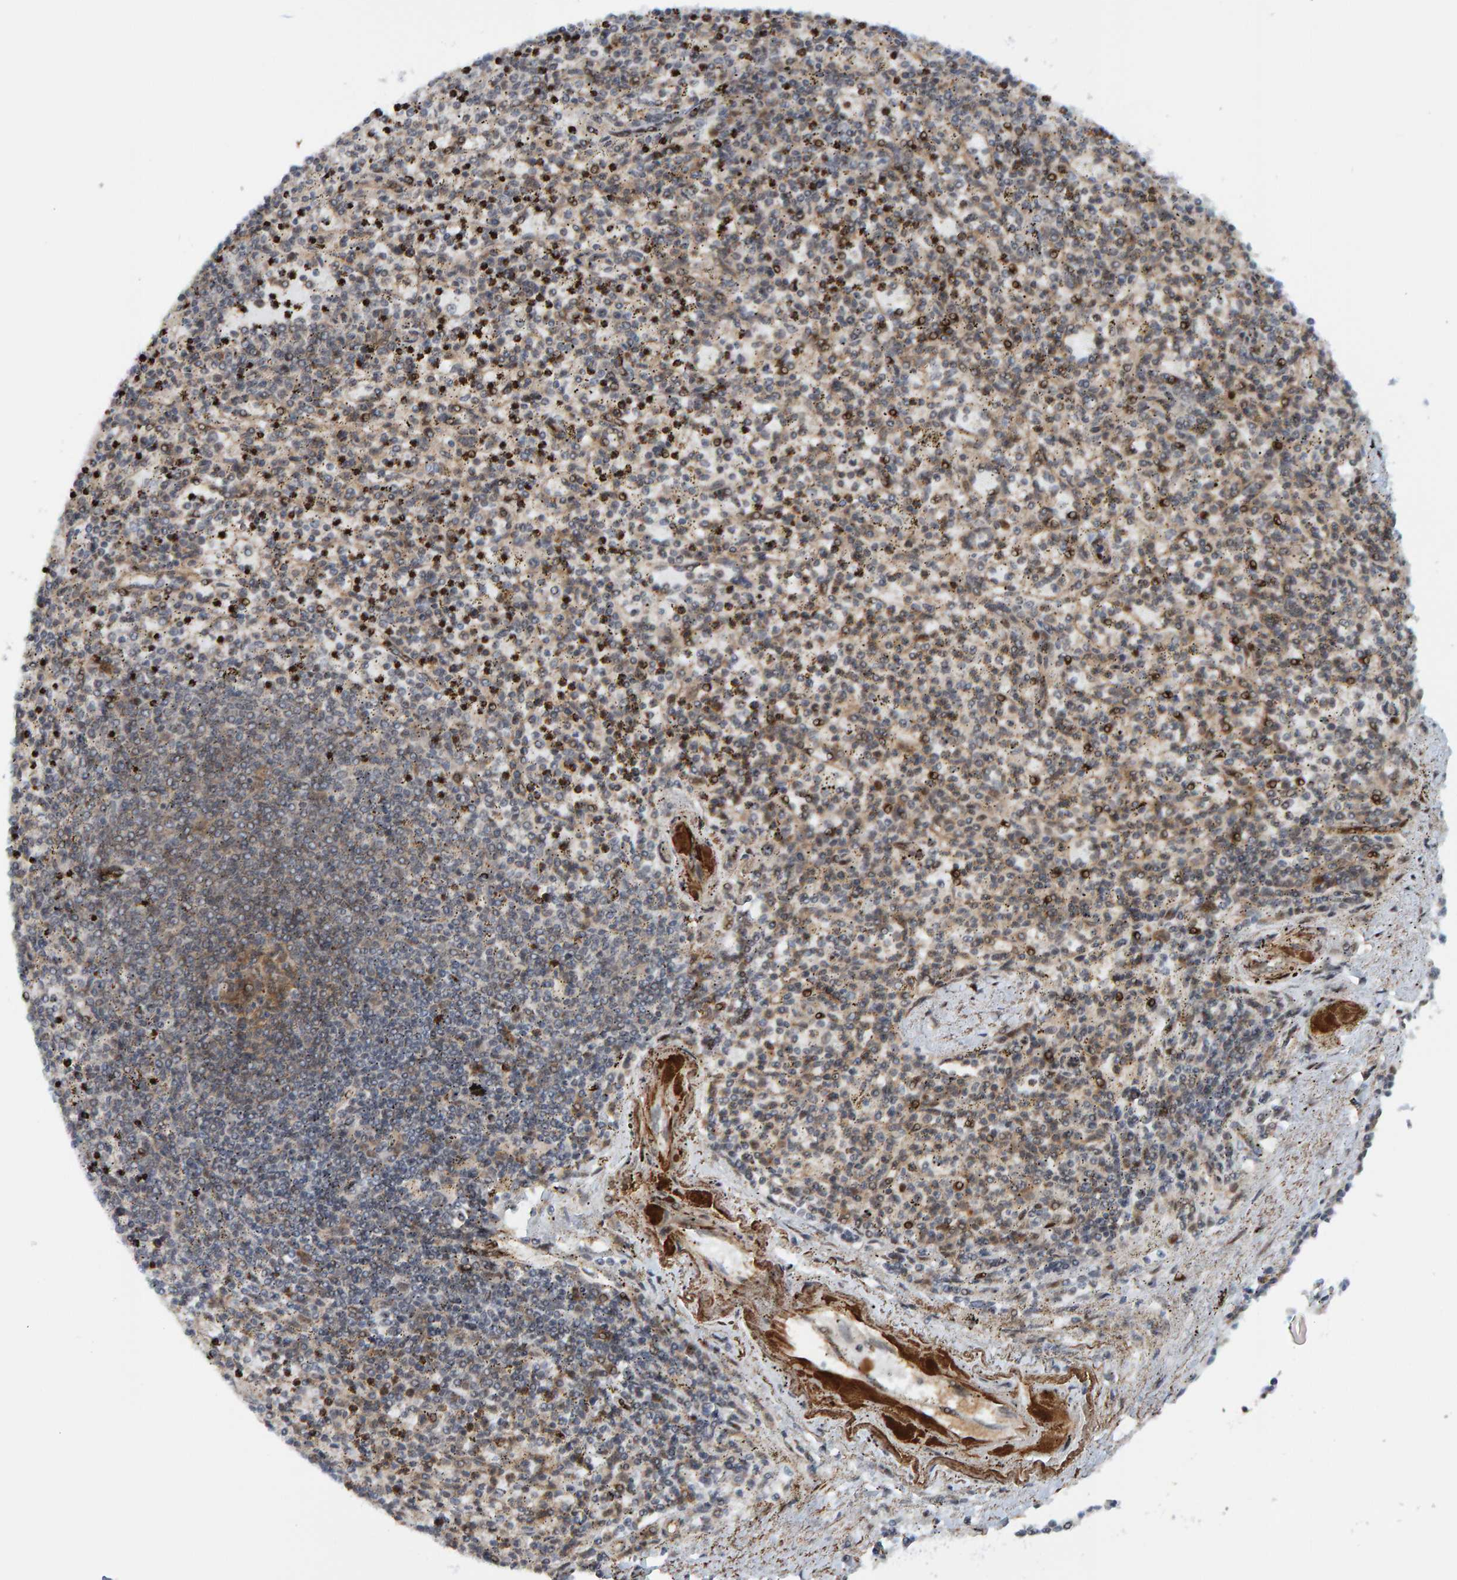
{"staining": {"intensity": "moderate", "quantity": "25%-75%", "location": "cytoplasmic/membranous"}, "tissue": "spleen", "cell_type": "Cells in red pulp", "image_type": "normal", "snomed": [{"axis": "morphology", "description": "Normal tissue, NOS"}, {"axis": "topography", "description": "Spleen"}], "caption": "Spleen was stained to show a protein in brown. There is medium levels of moderate cytoplasmic/membranous staining in approximately 25%-75% of cells in red pulp. Ihc stains the protein of interest in brown and the nuclei are stained blue.", "gene": "ZNF366", "patient": {"sex": "male", "age": 72}}